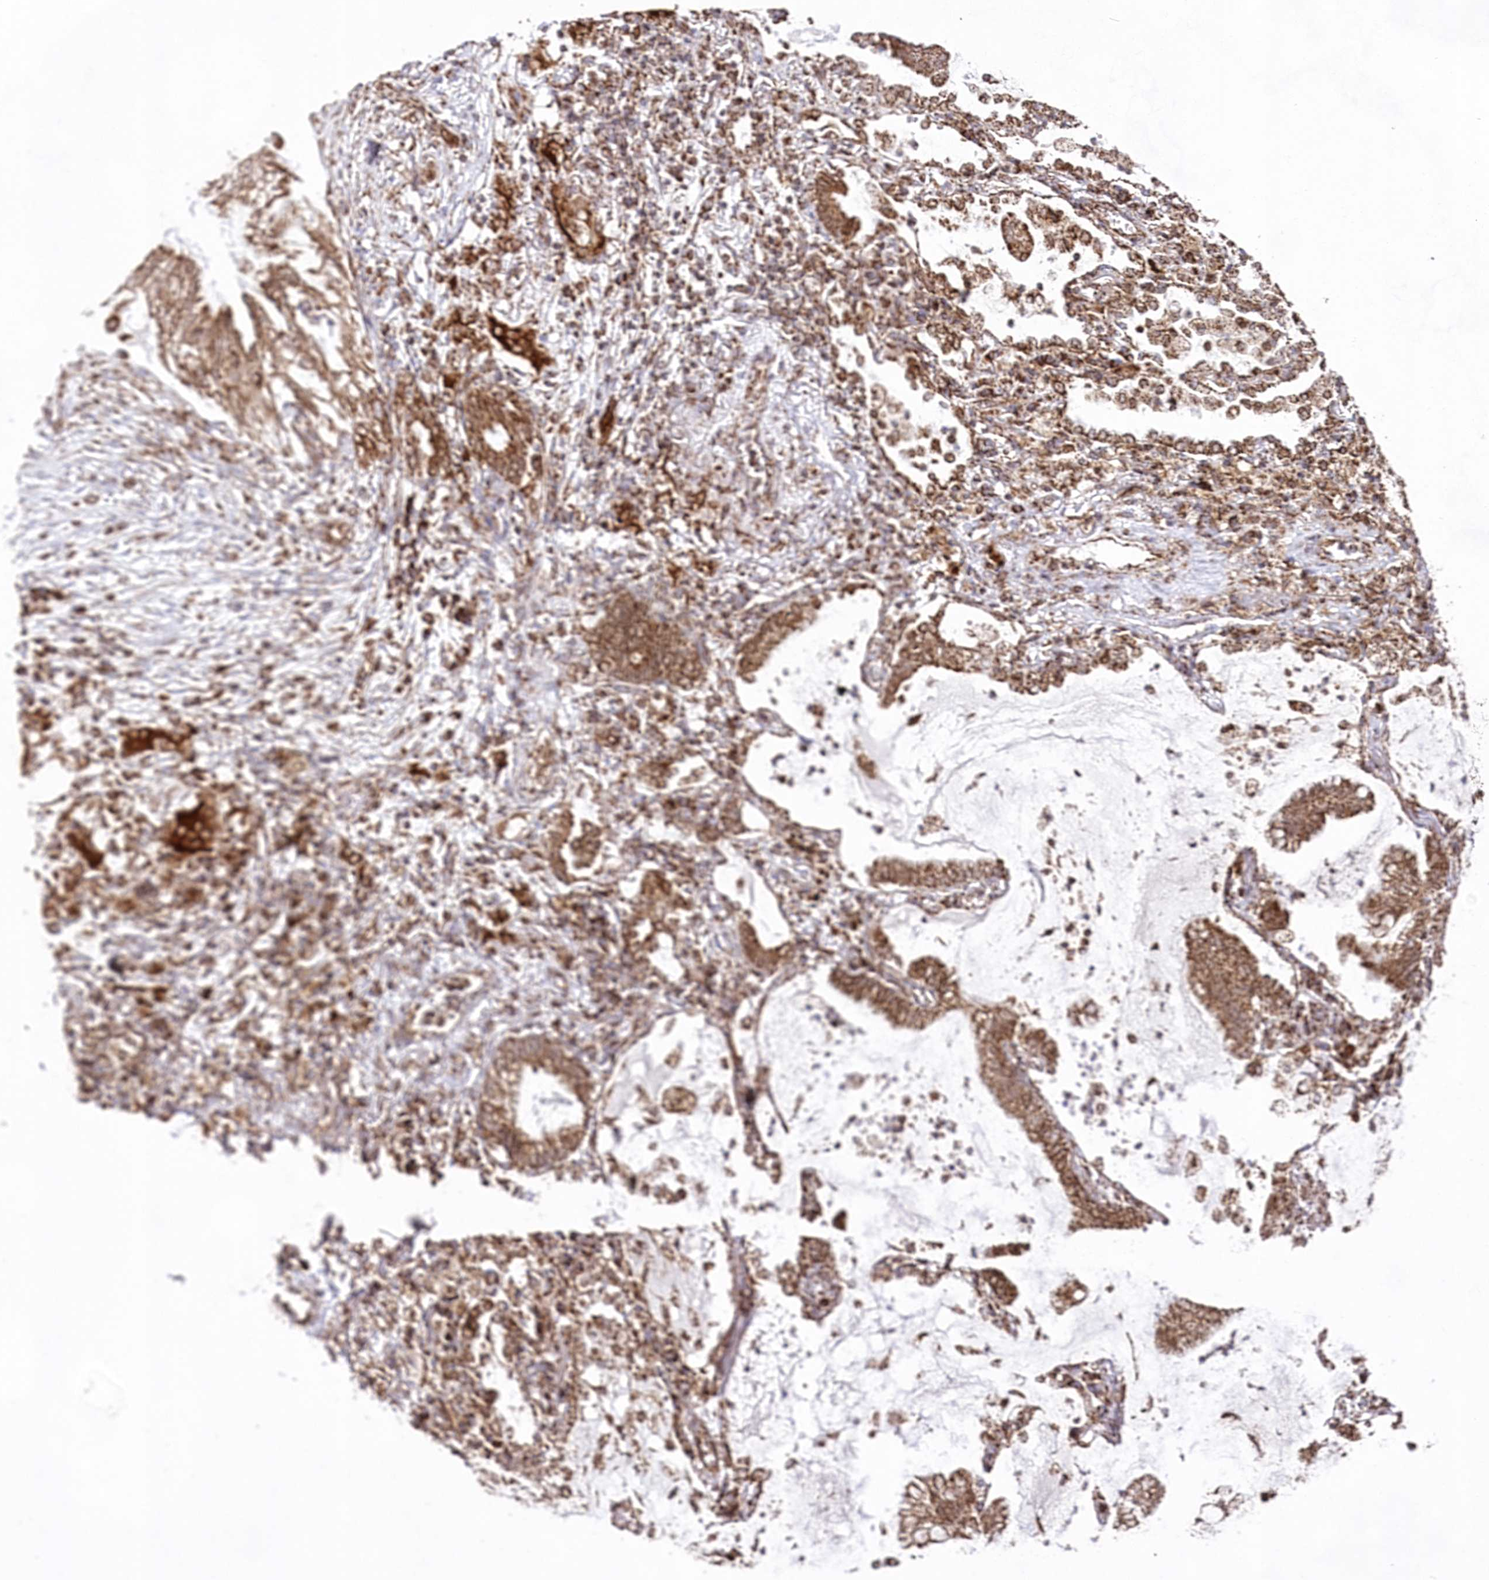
{"staining": {"intensity": "moderate", "quantity": ">75%", "location": "cytoplasmic/membranous"}, "tissue": "lung cancer", "cell_type": "Tumor cells", "image_type": "cancer", "snomed": [{"axis": "morphology", "description": "Adenocarcinoma, NOS"}, {"axis": "topography", "description": "Lung"}], "caption": "Lung adenocarcinoma tissue shows moderate cytoplasmic/membranous expression in approximately >75% of tumor cells", "gene": "HADHB", "patient": {"sex": "female", "age": 70}}